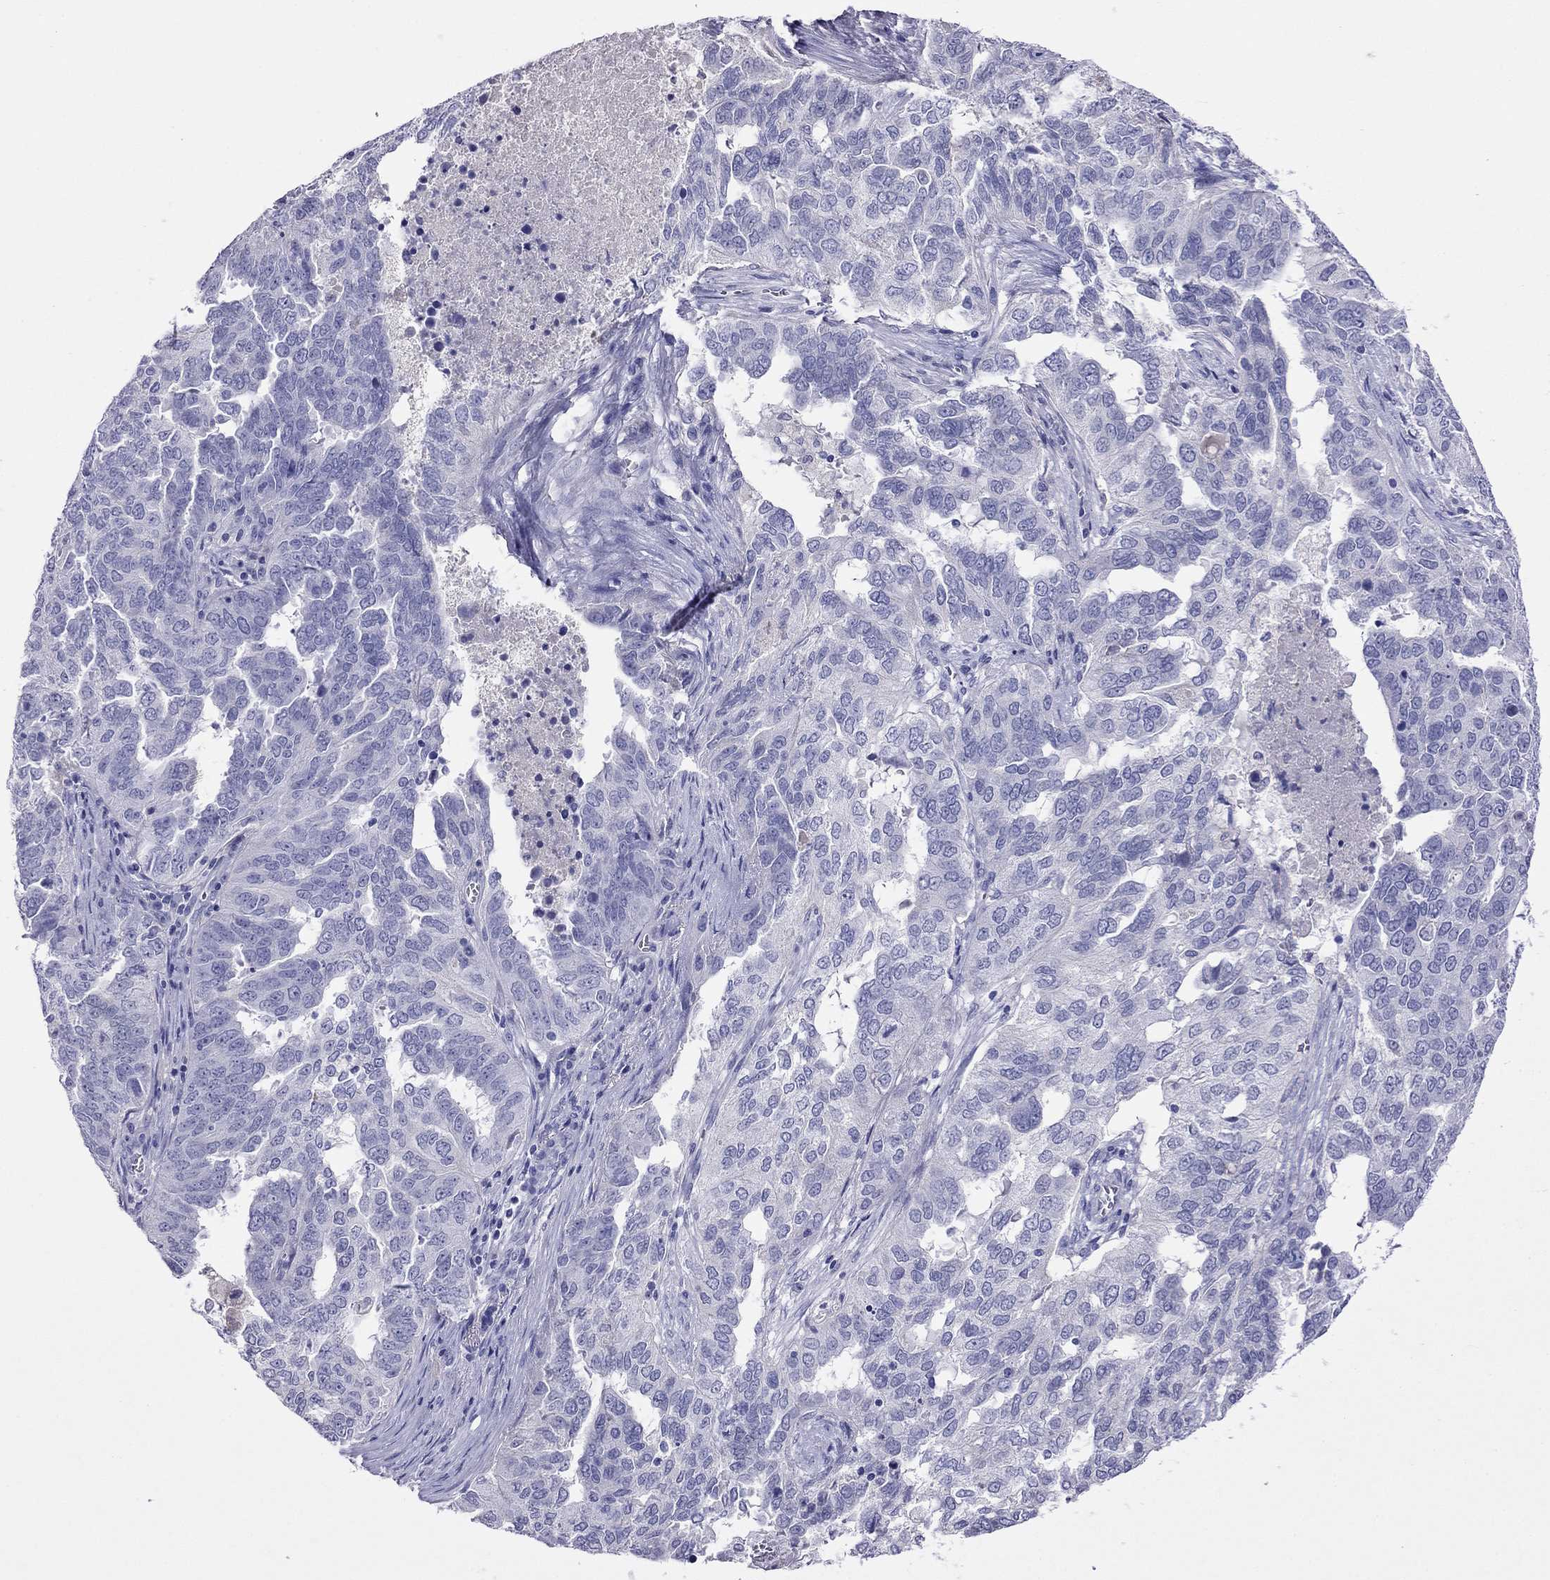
{"staining": {"intensity": "negative", "quantity": "none", "location": "none"}, "tissue": "ovarian cancer", "cell_type": "Tumor cells", "image_type": "cancer", "snomed": [{"axis": "morphology", "description": "Carcinoma, endometroid"}, {"axis": "topography", "description": "Soft tissue"}, {"axis": "topography", "description": "Ovary"}], "caption": "Ovarian endometroid carcinoma stained for a protein using immunohistochemistry (IHC) displays no positivity tumor cells.", "gene": "CAPNS2", "patient": {"sex": "female", "age": 52}}